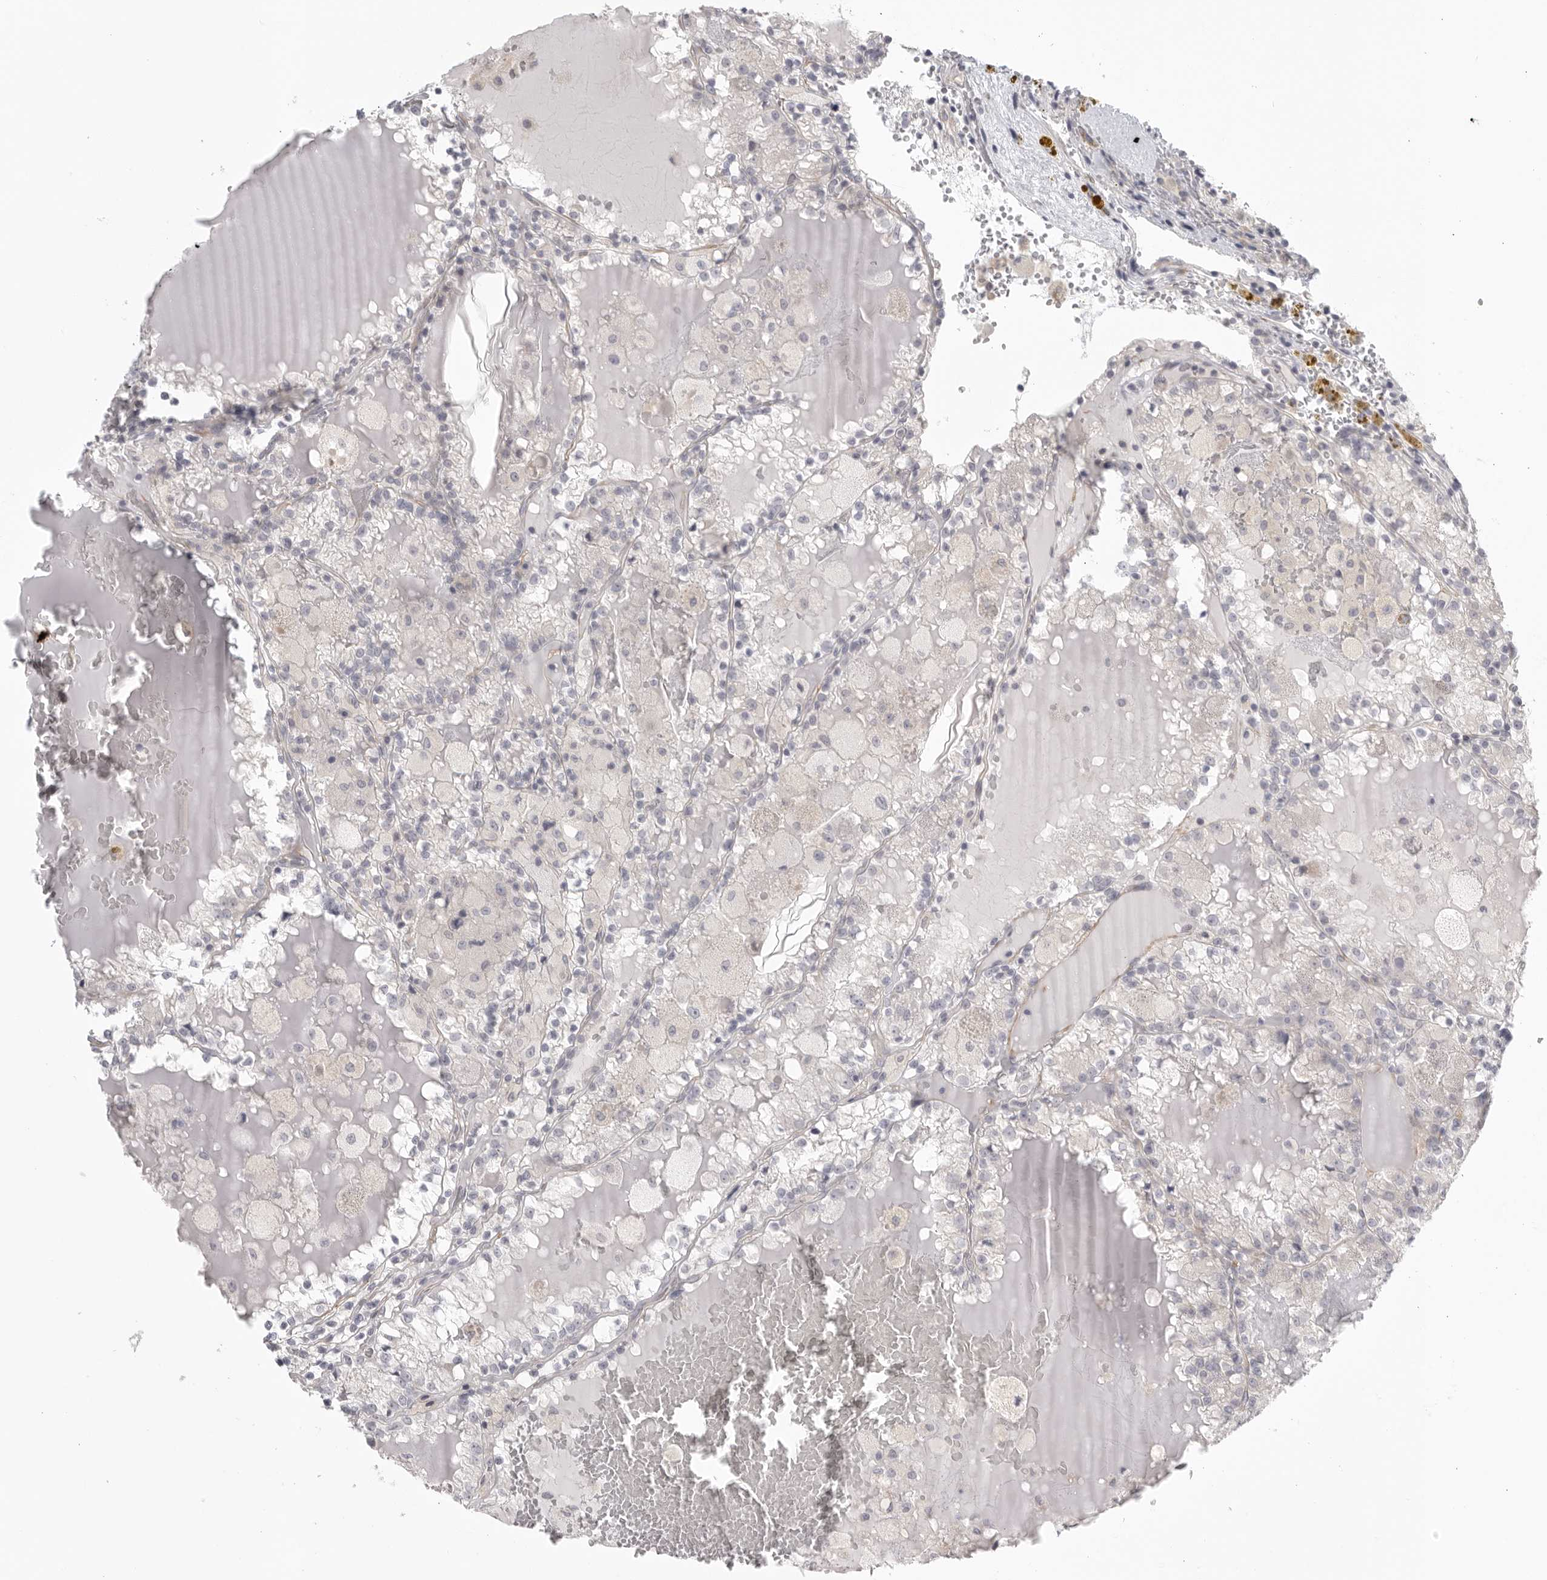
{"staining": {"intensity": "negative", "quantity": "none", "location": "none"}, "tissue": "renal cancer", "cell_type": "Tumor cells", "image_type": "cancer", "snomed": [{"axis": "morphology", "description": "Adenocarcinoma, NOS"}, {"axis": "topography", "description": "Kidney"}], "caption": "The immunohistochemistry (IHC) micrograph has no significant staining in tumor cells of renal cancer tissue.", "gene": "STAB2", "patient": {"sex": "female", "age": 56}}